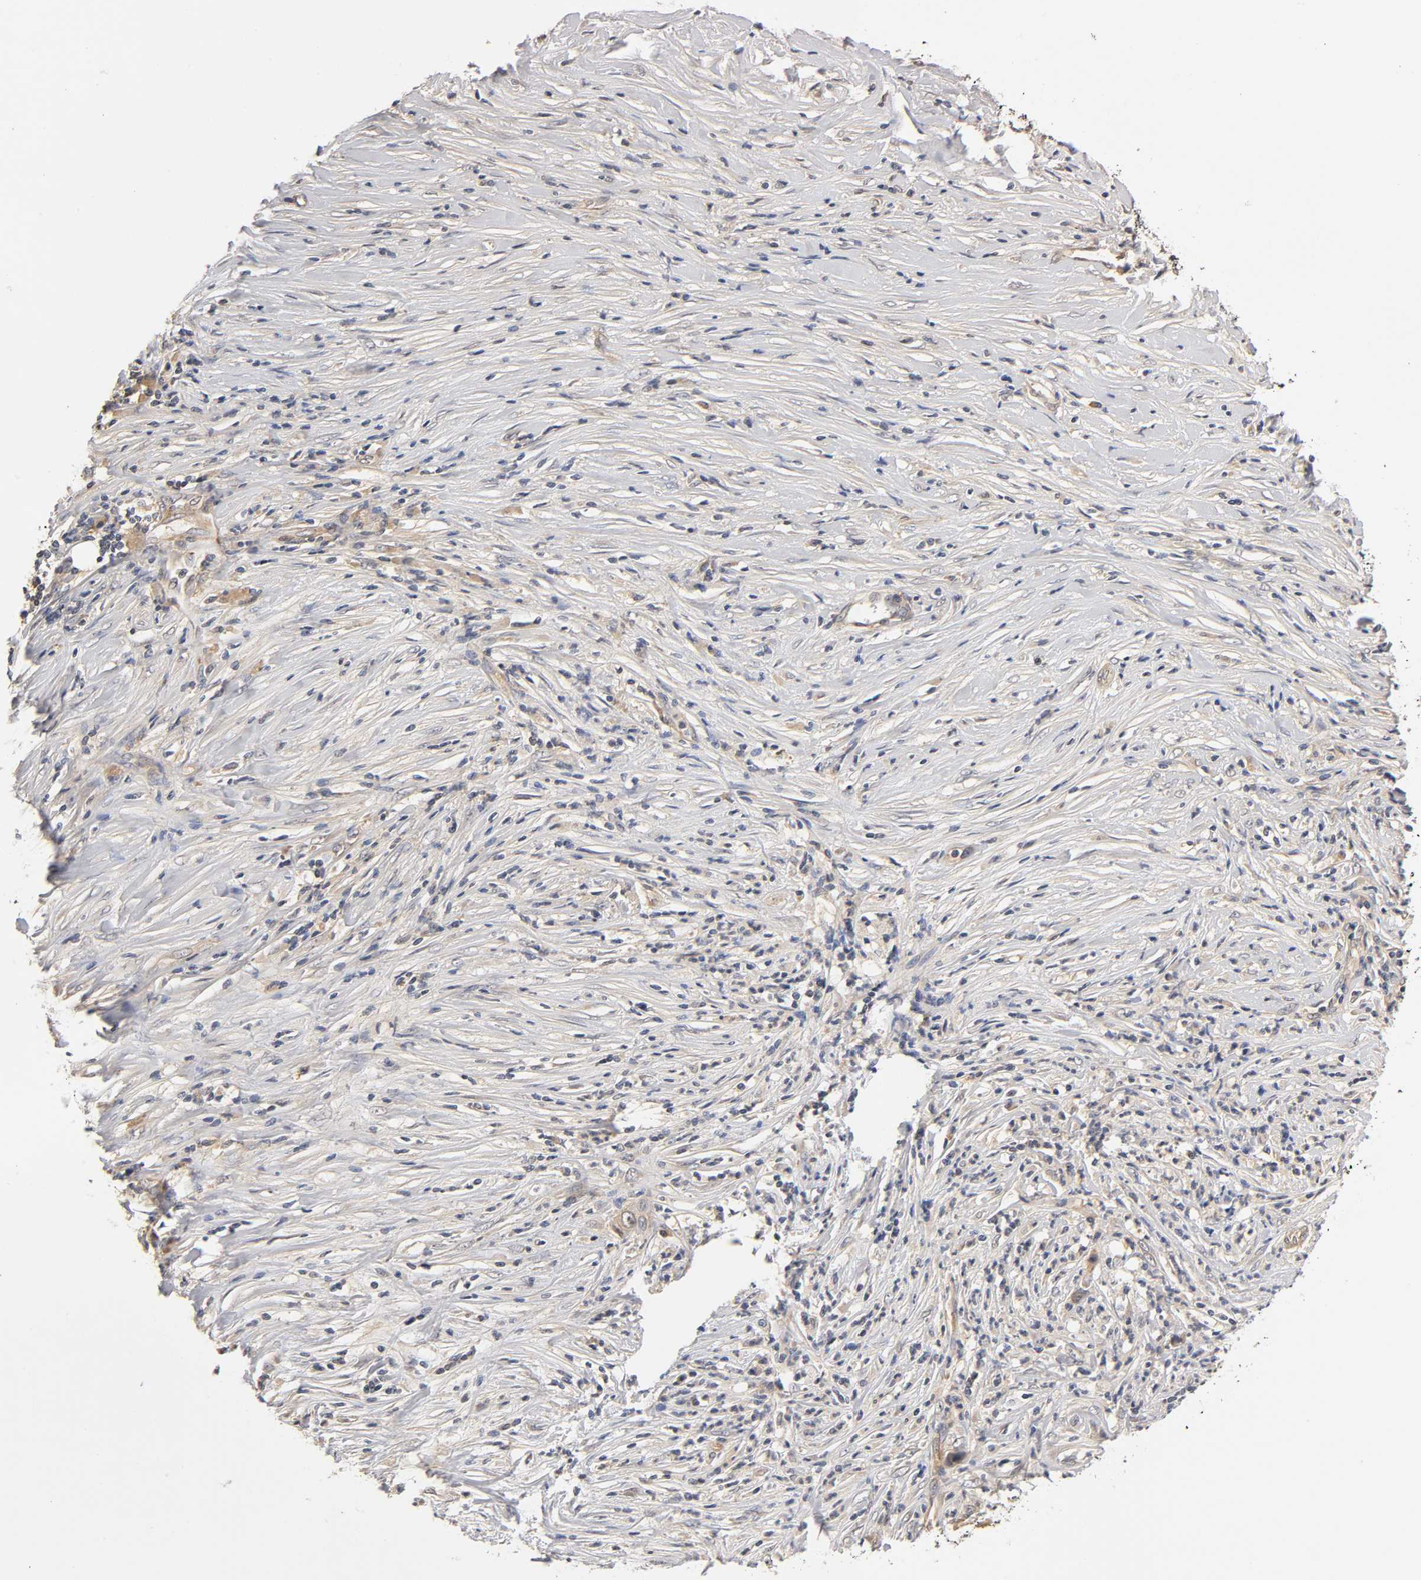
{"staining": {"intensity": "negative", "quantity": "none", "location": "none"}, "tissue": "pancreatic cancer", "cell_type": "Tumor cells", "image_type": "cancer", "snomed": [{"axis": "morphology", "description": "Adenocarcinoma, NOS"}, {"axis": "topography", "description": "Pancreas"}], "caption": "A histopathology image of pancreatic cancer stained for a protein exhibits no brown staining in tumor cells.", "gene": "PDE5A", "patient": {"sex": "female", "age": 59}}